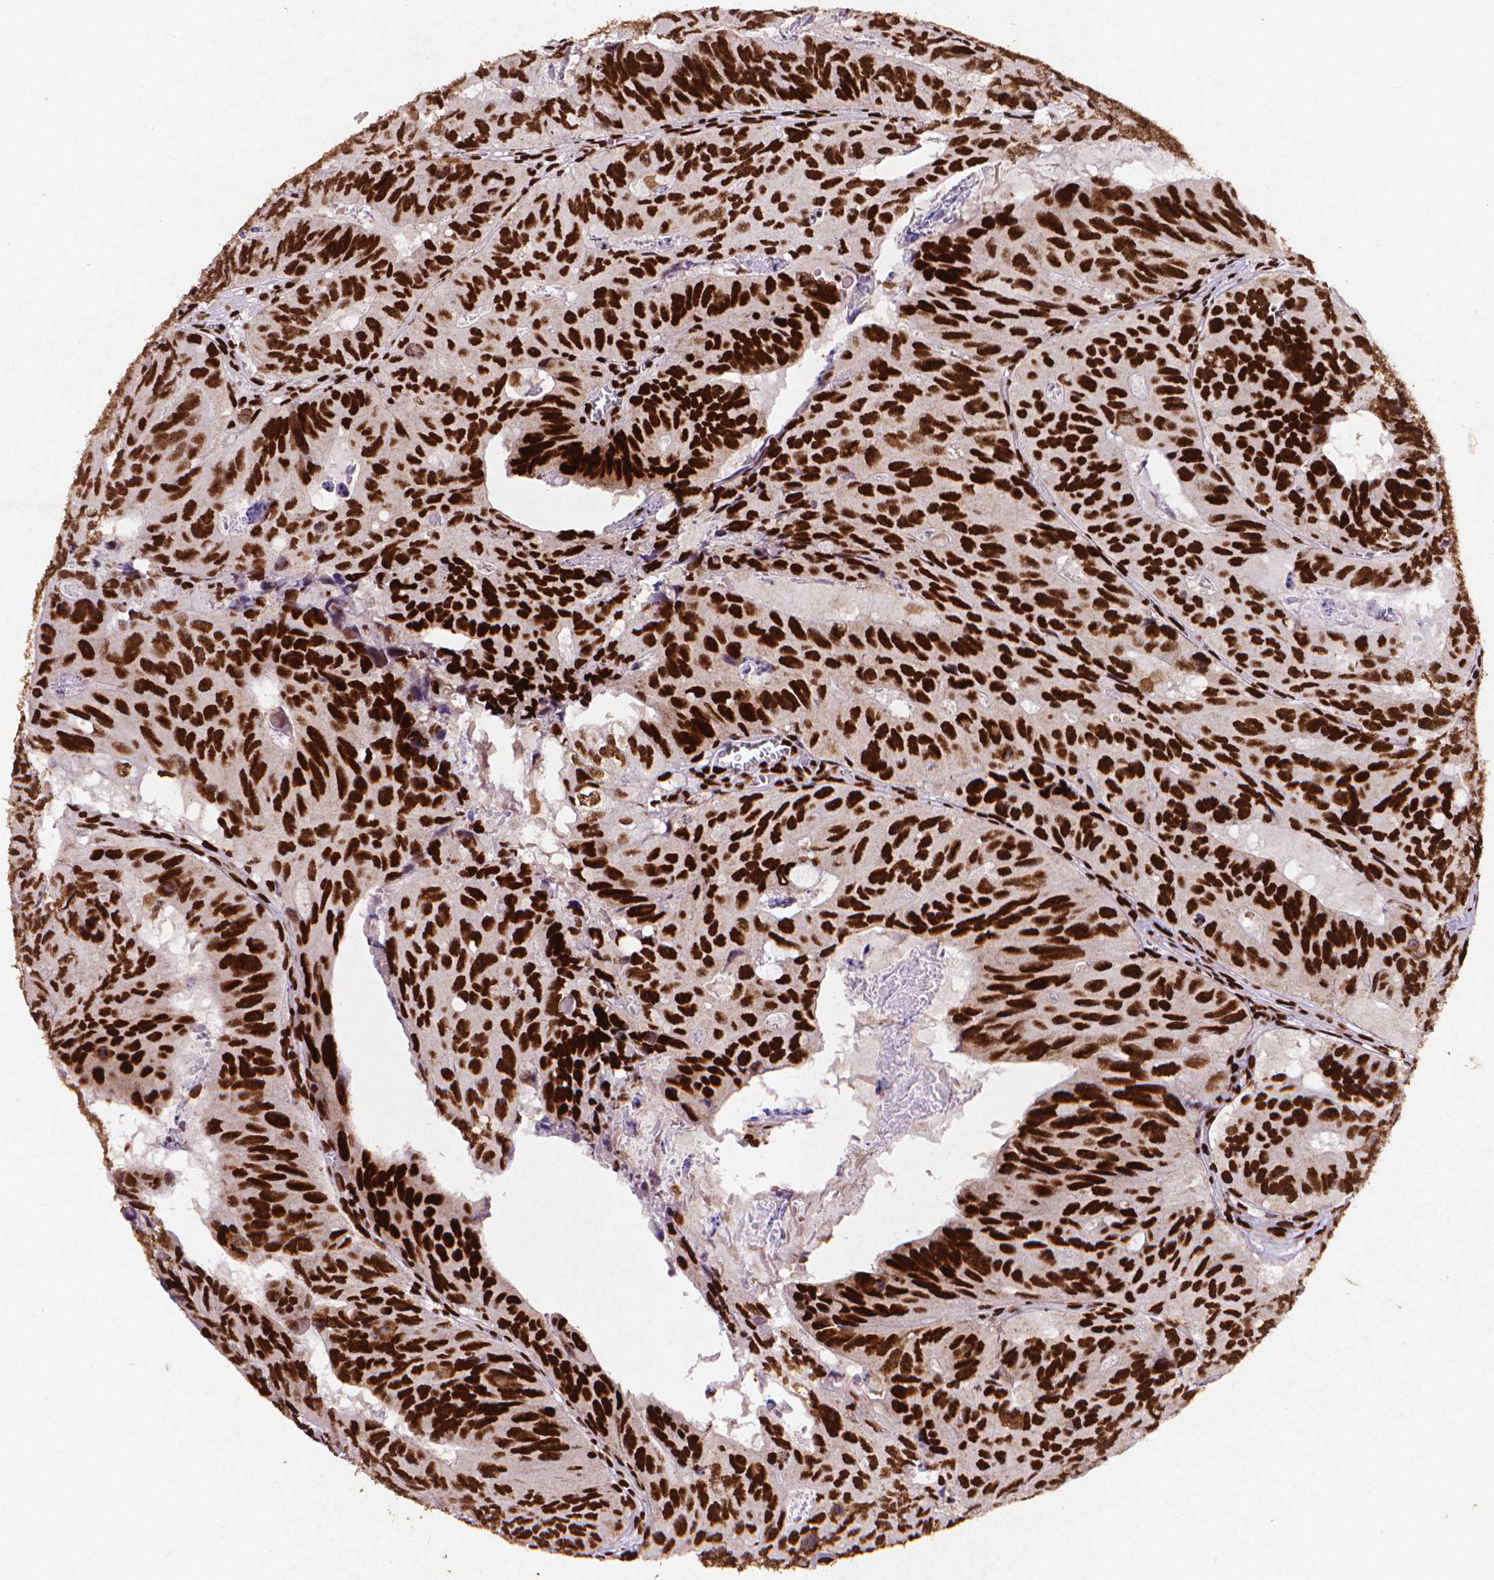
{"staining": {"intensity": "strong", "quantity": ">75%", "location": "nuclear"}, "tissue": "colorectal cancer", "cell_type": "Tumor cells", "image_type": "cancer", "snomed": [{"axis": "morphology", "description": "Adenocarcinoma, NOS"}, {"axis": "topography", "description": "Colon"}], "caption": "Tumor cells exhibit high levels of strong nuclear expression in approximately >75% of cells in human colorectal cancer.", "gene": "CITED2", "patient": {"sex": "male", "age": 79}}